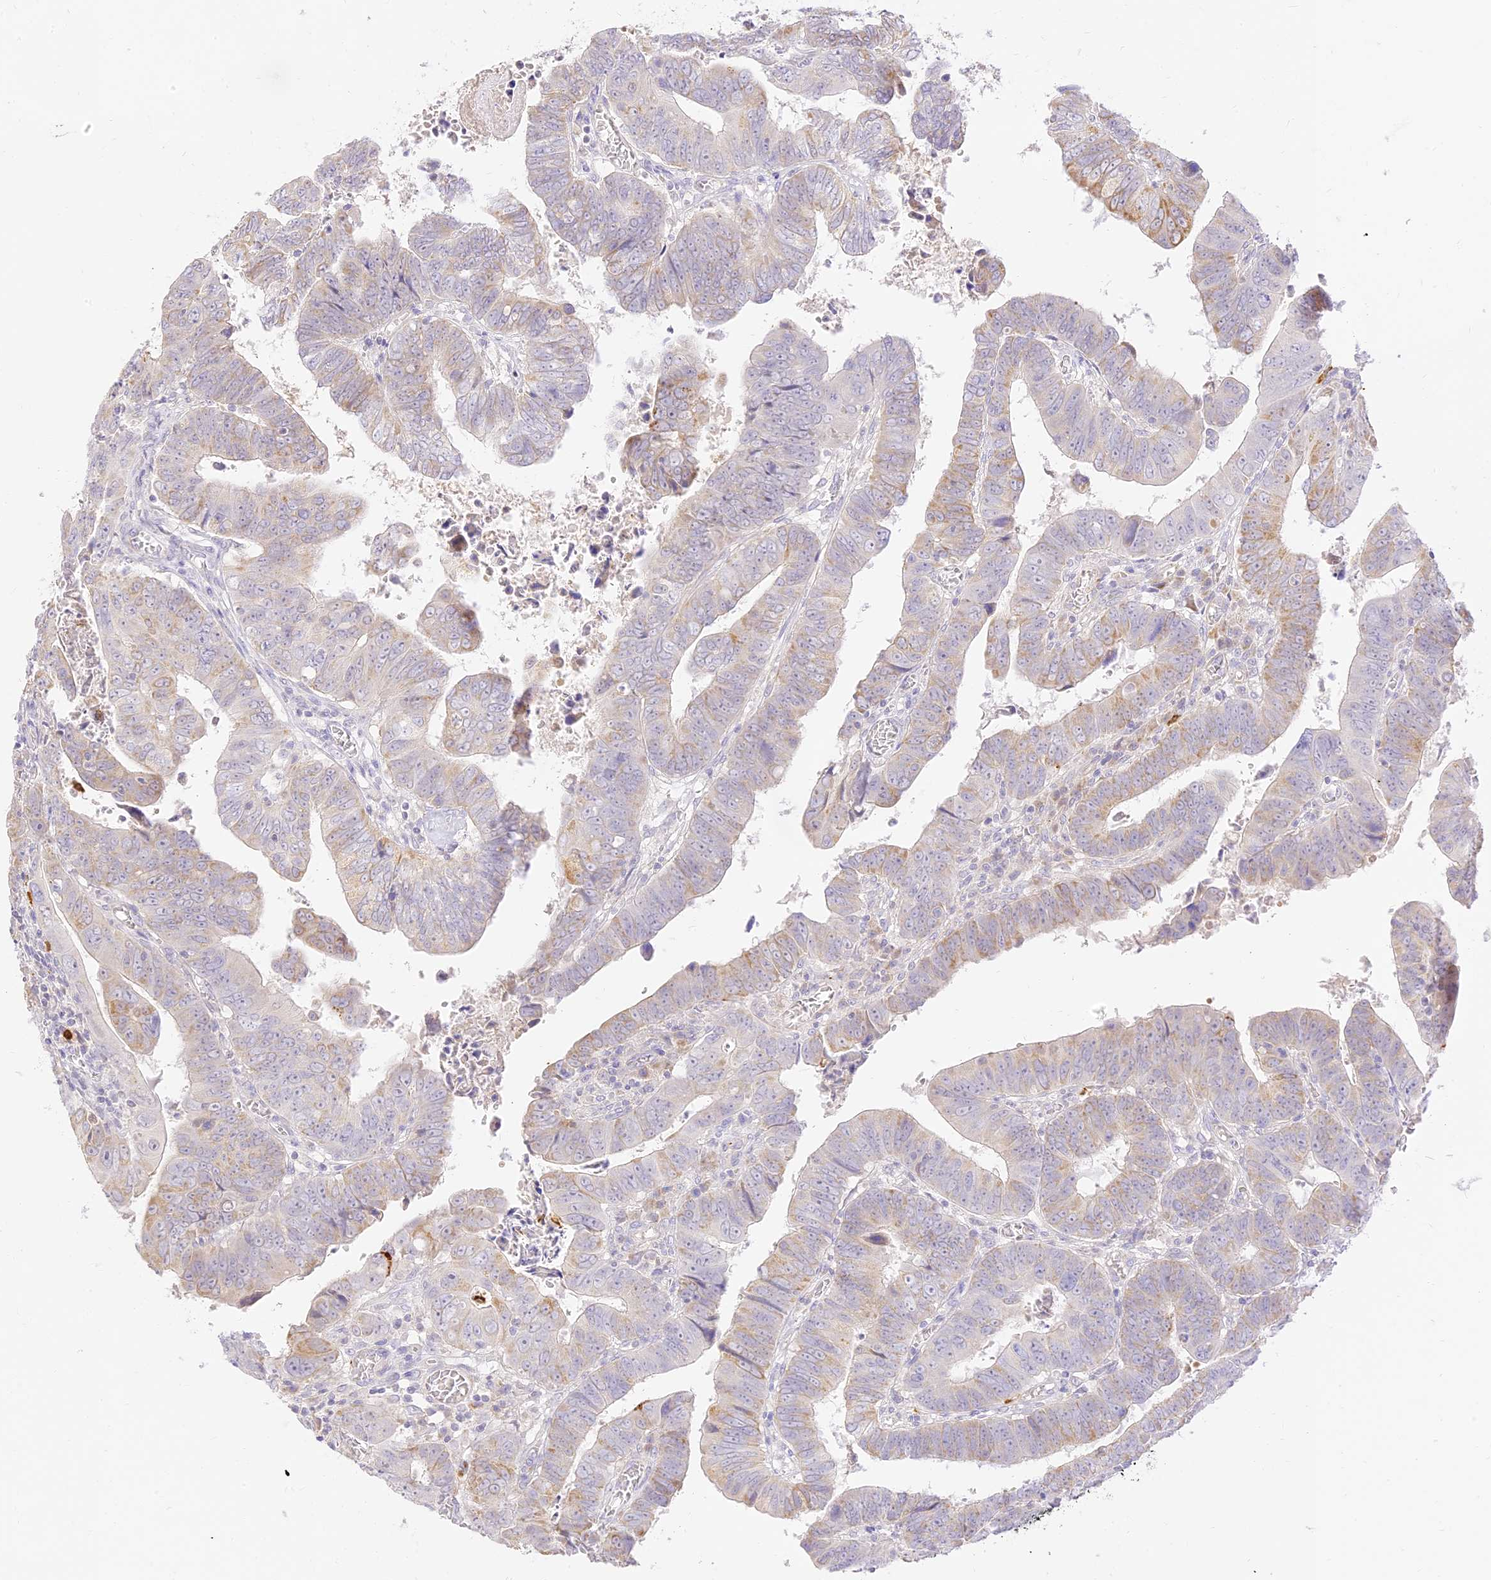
{"staining": {"intensity": "moderate", "quantity": "<25%", "location": "cytoplasmic/membranous"}, "tissue": "colorectal cancer", "cell_type": "Tumor cells", "image_type": "cancer", "snomed": [{"axis": "morphology", "description": "Normal tissue, NOS"}, {"axis": "morphology", "description": "Adenocarcinoma, NOS"}, {"axis": "topography", "description": "Rectum"}], "caption": "There is low levels of moderate cytoplasmic/membranous staining in tumor cells of colorectal adenocarcinoma, as demonstrated by immunohistochemical staining (brown color).", "gene": "LRRC15", "patient": {"sex": "female", "age": 65}}